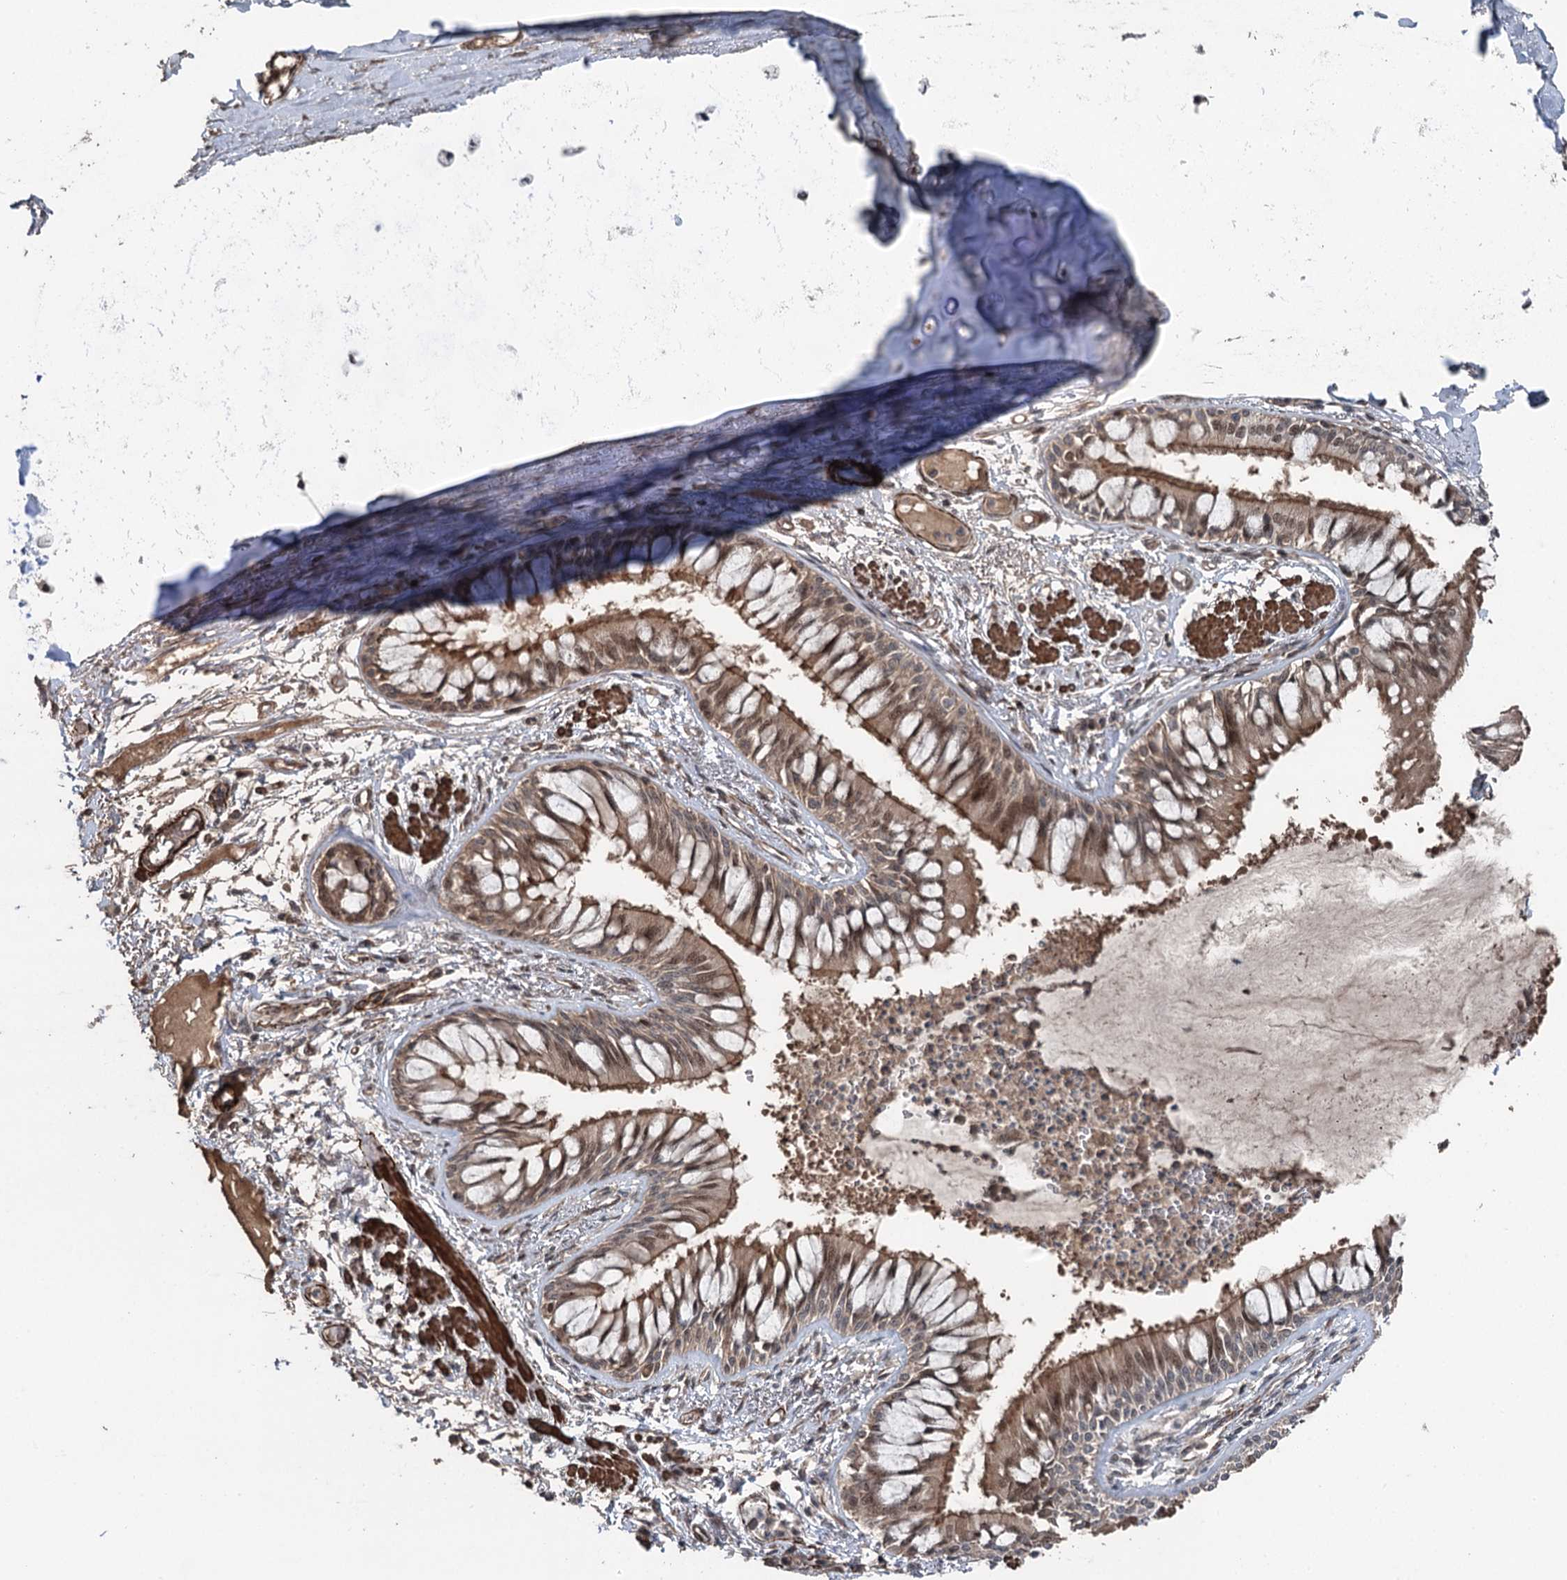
{"staining": {"intensity": "weak", "quantity": "25%-75%", "location": "cytoplasmic/membranous,nuclear"}, "tissue": "soft tissue", "cell_type": "Chondrocytes", "image_type": "normal", "snomed": [{"axis": "morphology", "description": "Normal tissue, NOS"}, {"axis": "topography", "description": "Cartilage tissue"}, {"axis": "topography", "description": "Bronchus"}, {"axis": "topography", "description": "Lung"}, {"axis": "topography", "description": "Peripheral nerve tissue"}], "caption": "Soft tissue stained for a protein reveals weak cytoplasmic/membranous,nuclear positivity in chondrocytes. The staining is performed using DAB (3,3'-diaminobenzidine) brown chromogen to label protein expression. The nuclei are counter-stained blue using hematoxylin.", "gene": "CCDC82", "patient": {"sex": "female", "age": 49}}